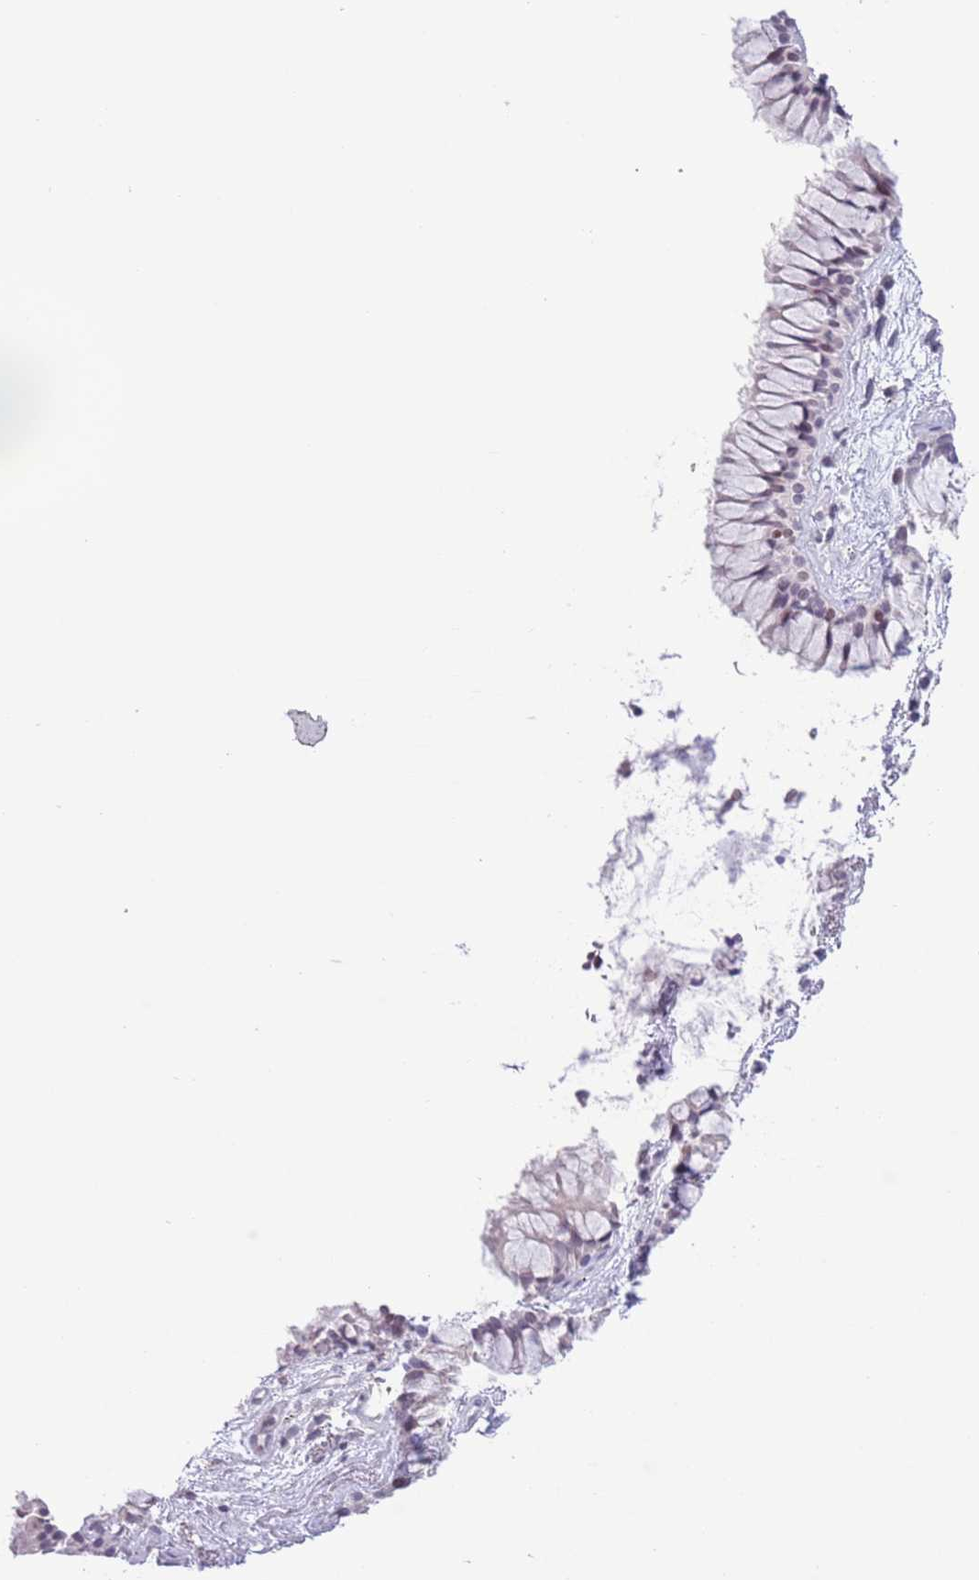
{"staining": {"intensity": "weak", "quantity": "25%-75%", "location": "nuclear"}, "tissue": "nasopharynx", "cell_type": "Respiratory epithelial cells", "image_type": "normal", "snomed": [{"axis": "morphology", "description": "Normal tissue, NOS"}, {"axis": "topography", "description": "Nasopharynx"}], "caption": "Protein expression by IHC exhibits weak nuclear expression in approximately 25%-75% of respiratory epithelial cells in normal nasopharynx. (DAB (3,3'-diaminobenzidine) = brown stain, brightfield microscopy at high magnification).", "gene": "MFSD10", "patient": {"sex": "male", "age": 82}}